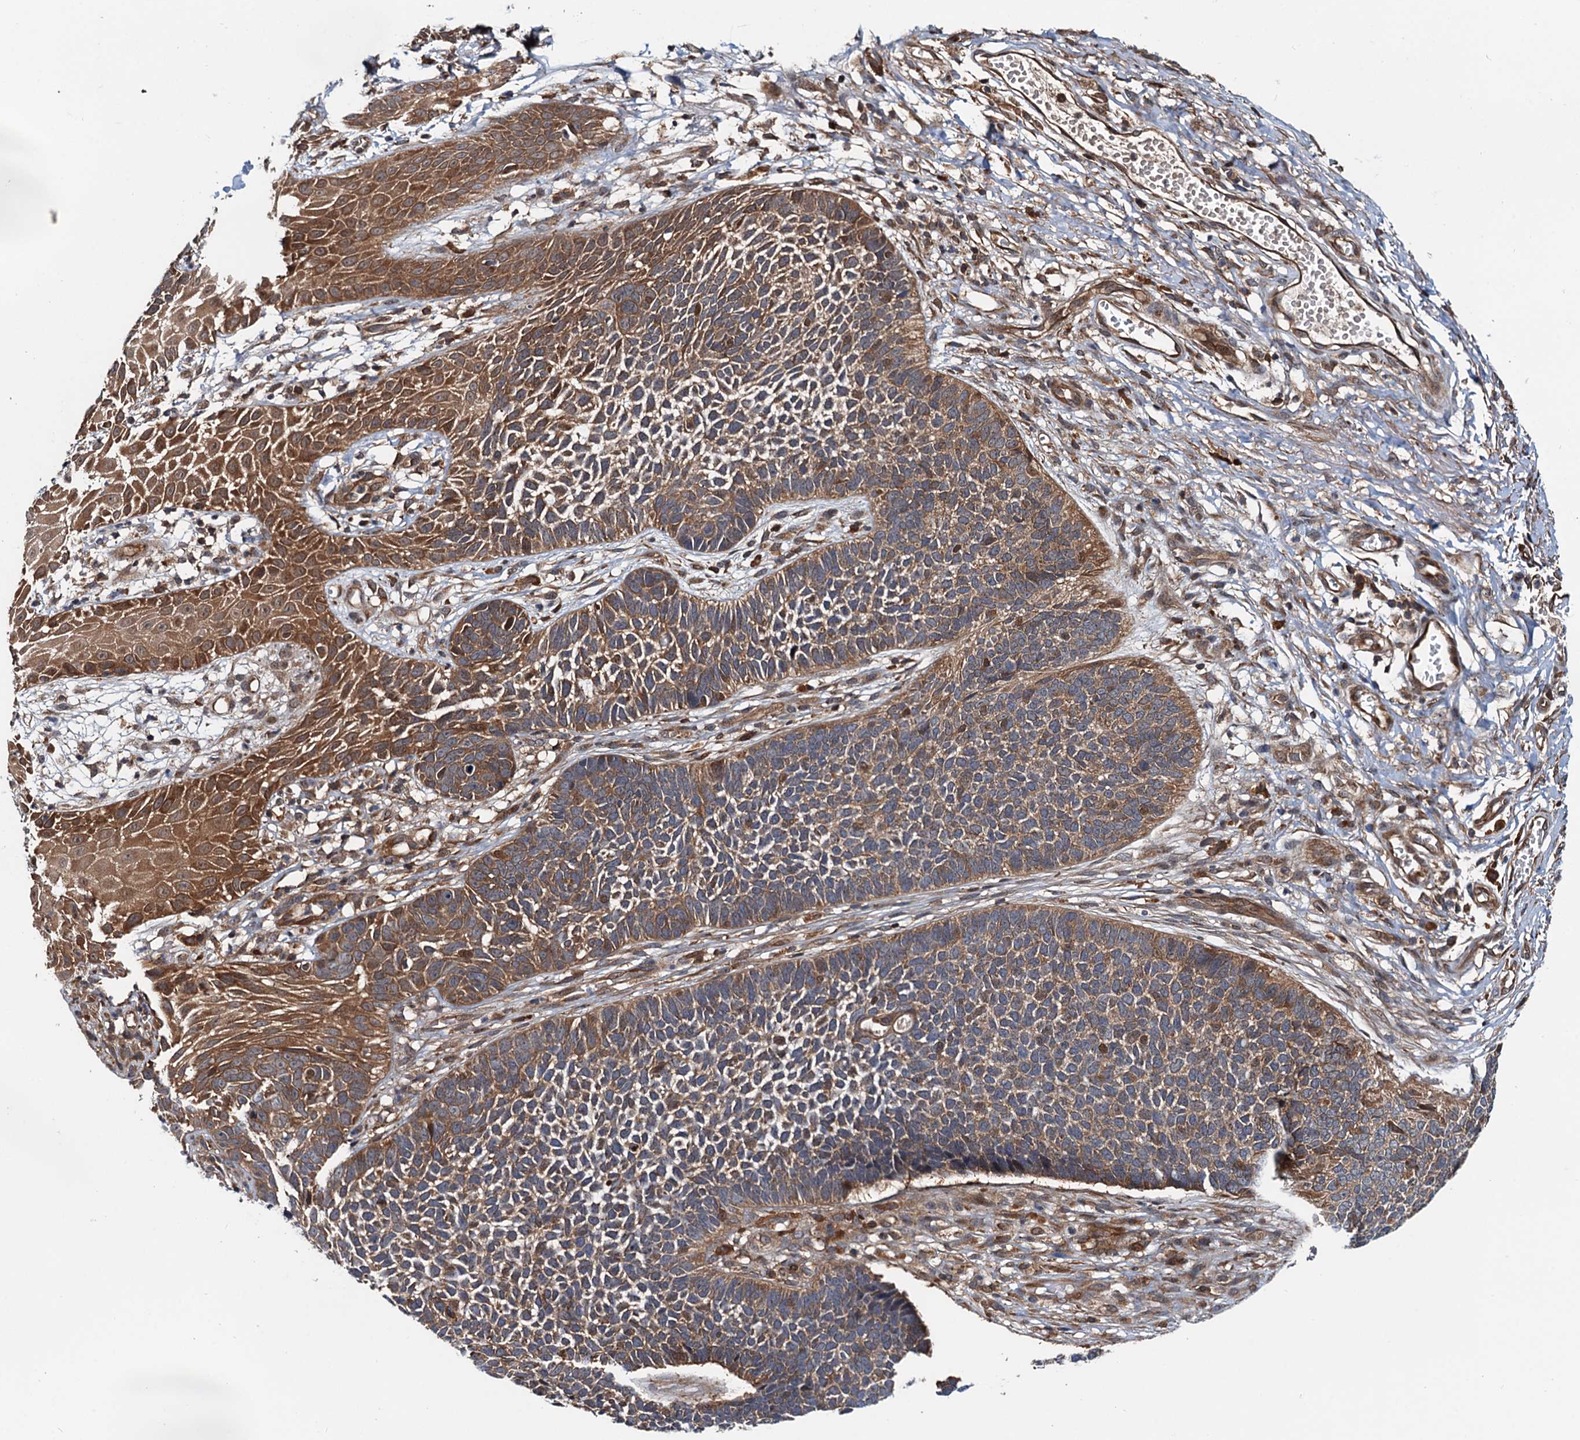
{"staining": {"intensity": "moderate", "quantity": ">75%", "location": "cytoplasmic/membranous"}, "tissue": "skin cancer", "cell_type": "Tumor cells", "image_type": "cancer", "snomed": [{"axis": "morphology", "description": "Basal cell carcinoma"}, {"axis": "topography", "description": "Skin"}], "caption": "An image of human basal cell carcinoma (skin) stained for a protein displays moderate cytoplasmic/membranous brown staining in tumor cells.", "gene": "AAGAB", "patient": {"sex": "female", "age": 84}}